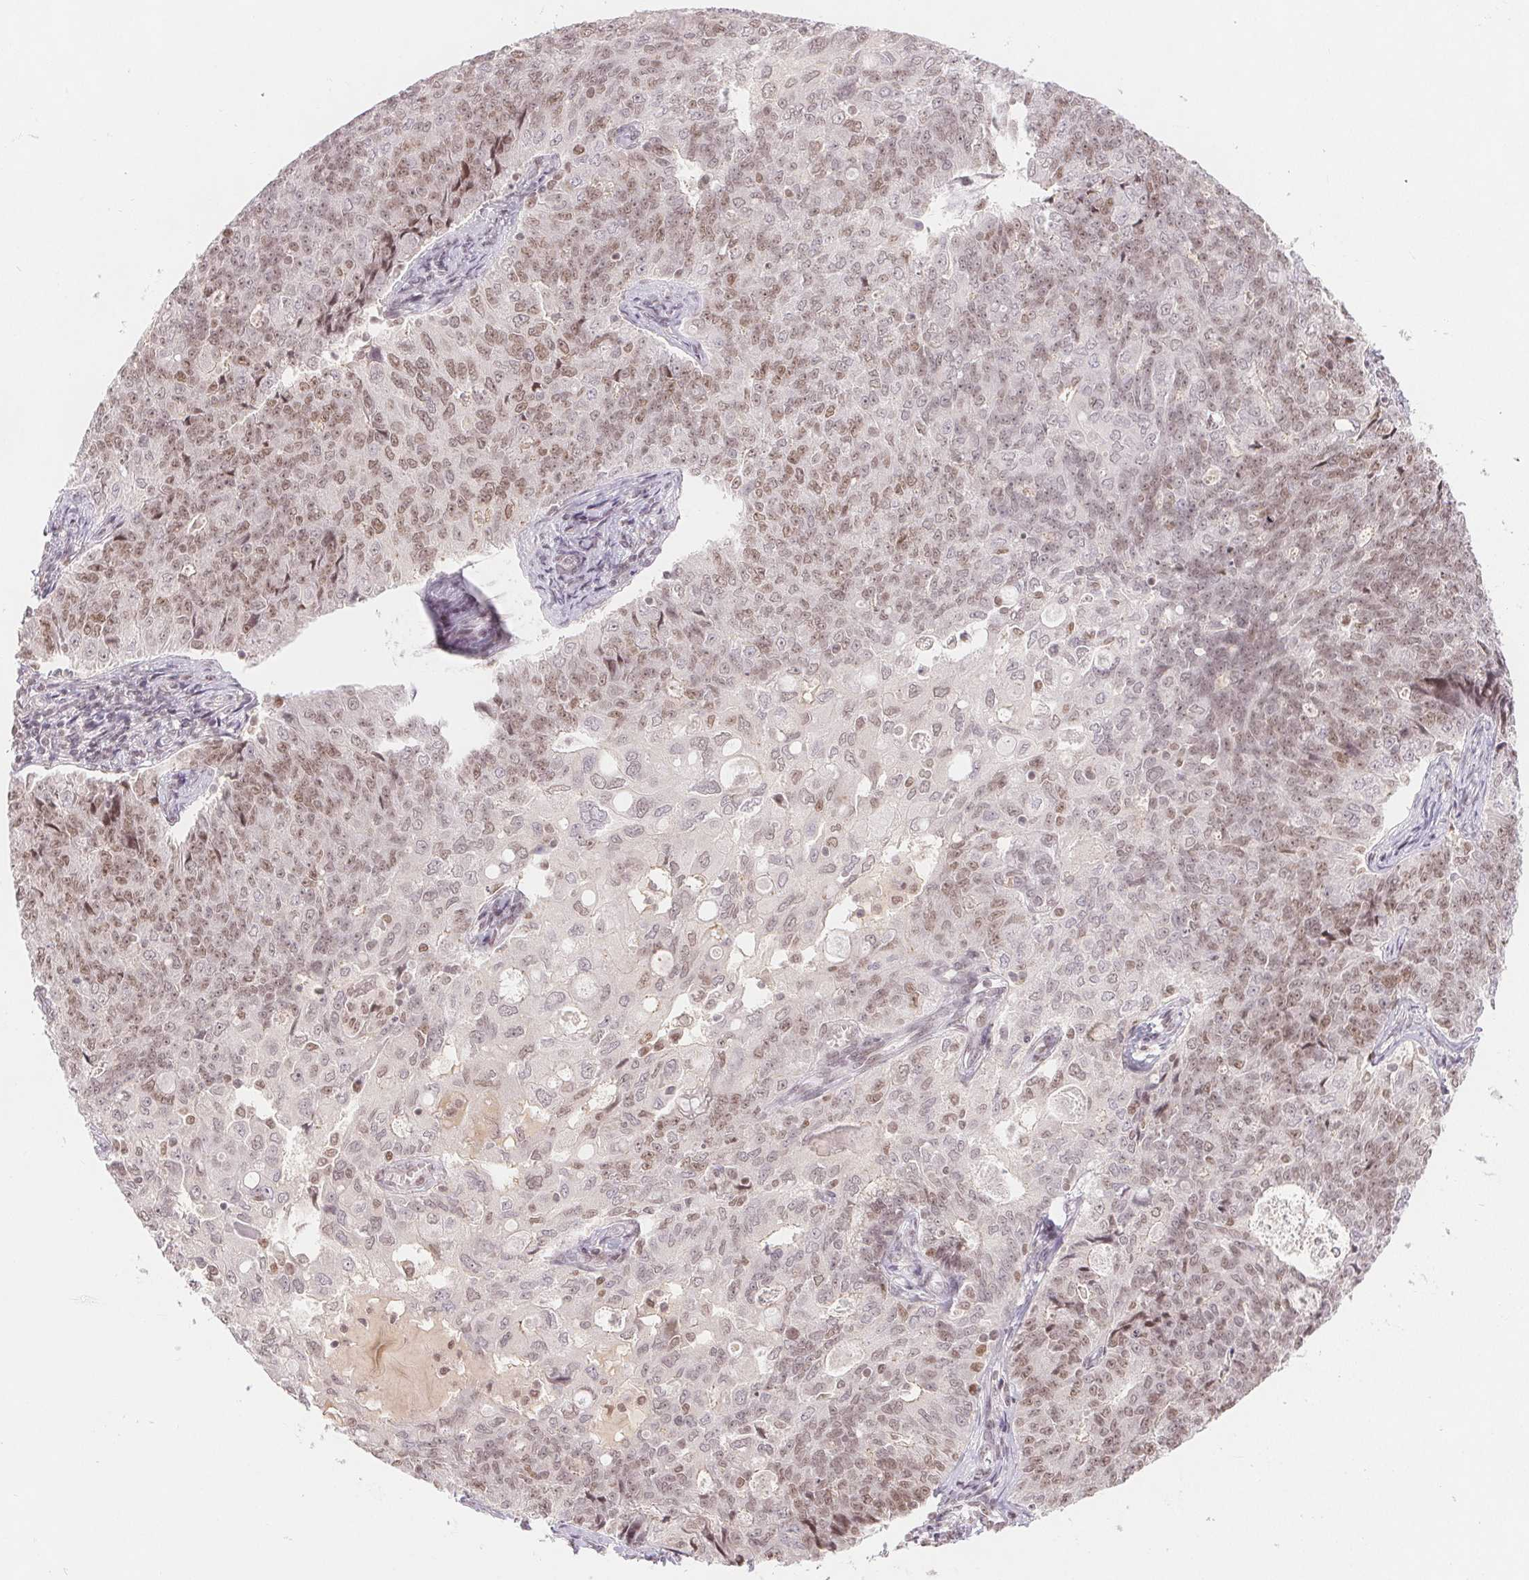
{"staining": {"intensity": "moderate", "quantity": "25%-75%", "location": "nuclear"}, "tissue": "endometrial cancer", "cell_type": "Tumor cells", "image_type": "cancer", "snomed": [{"axis": "morphology", "description": "Adenocarcinoma, NOS"}, {"axis": "topography", "description": "Endometrium"}], "caption": "Approximately 25%-75% of tumor cells in adenocarcinoma (endometrial) reveal moderate nuclear protein positivity as visualized by brown immunohistochemical staining.", "gene": "DEK", "patient": {"sex": "female", "age": 43}}